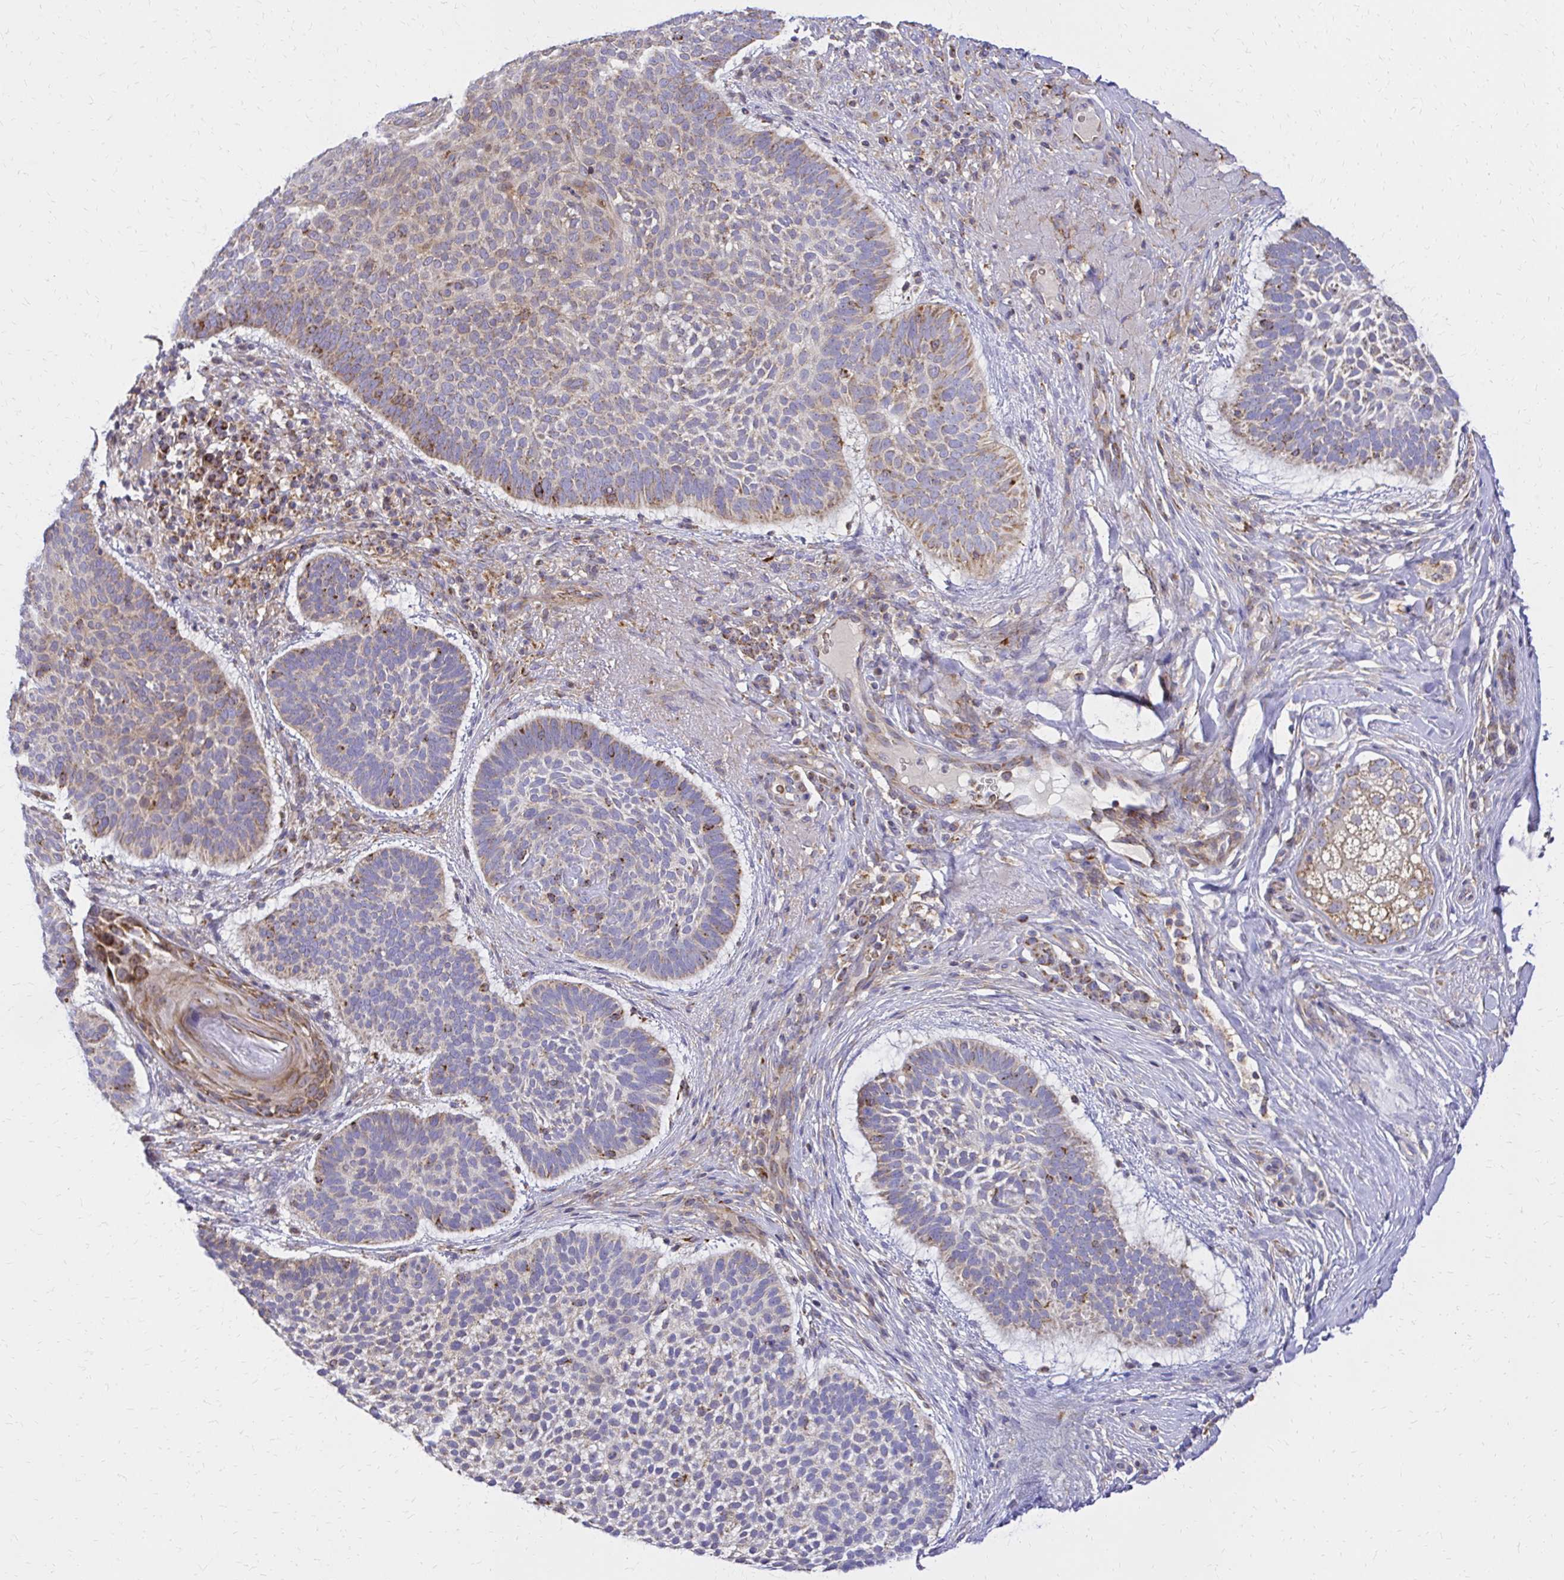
{"staining": {"intensity": "moderate", "quantity": "<25%", "location": "cytoplasmic/membranous"}, "tissue": "skin cancer", "cell_type": "Tumor cells", "image_type": "cancer", "snomed": [{"axis": "morphology", "description": "Basal cell carcinoma"}, {"axis": "topography", "description": "Skin"}, {"axis": "topography", "description": "Skin of face"}], "caption": "Protein staining by IHC demonstrates moderate cytoplasmic/membranous expression in about <25% of tumor cells in skin cancer (basal cell carcinoma).", "gene": "MRPL13", "patient": {"sex": "male", "age": 73}}